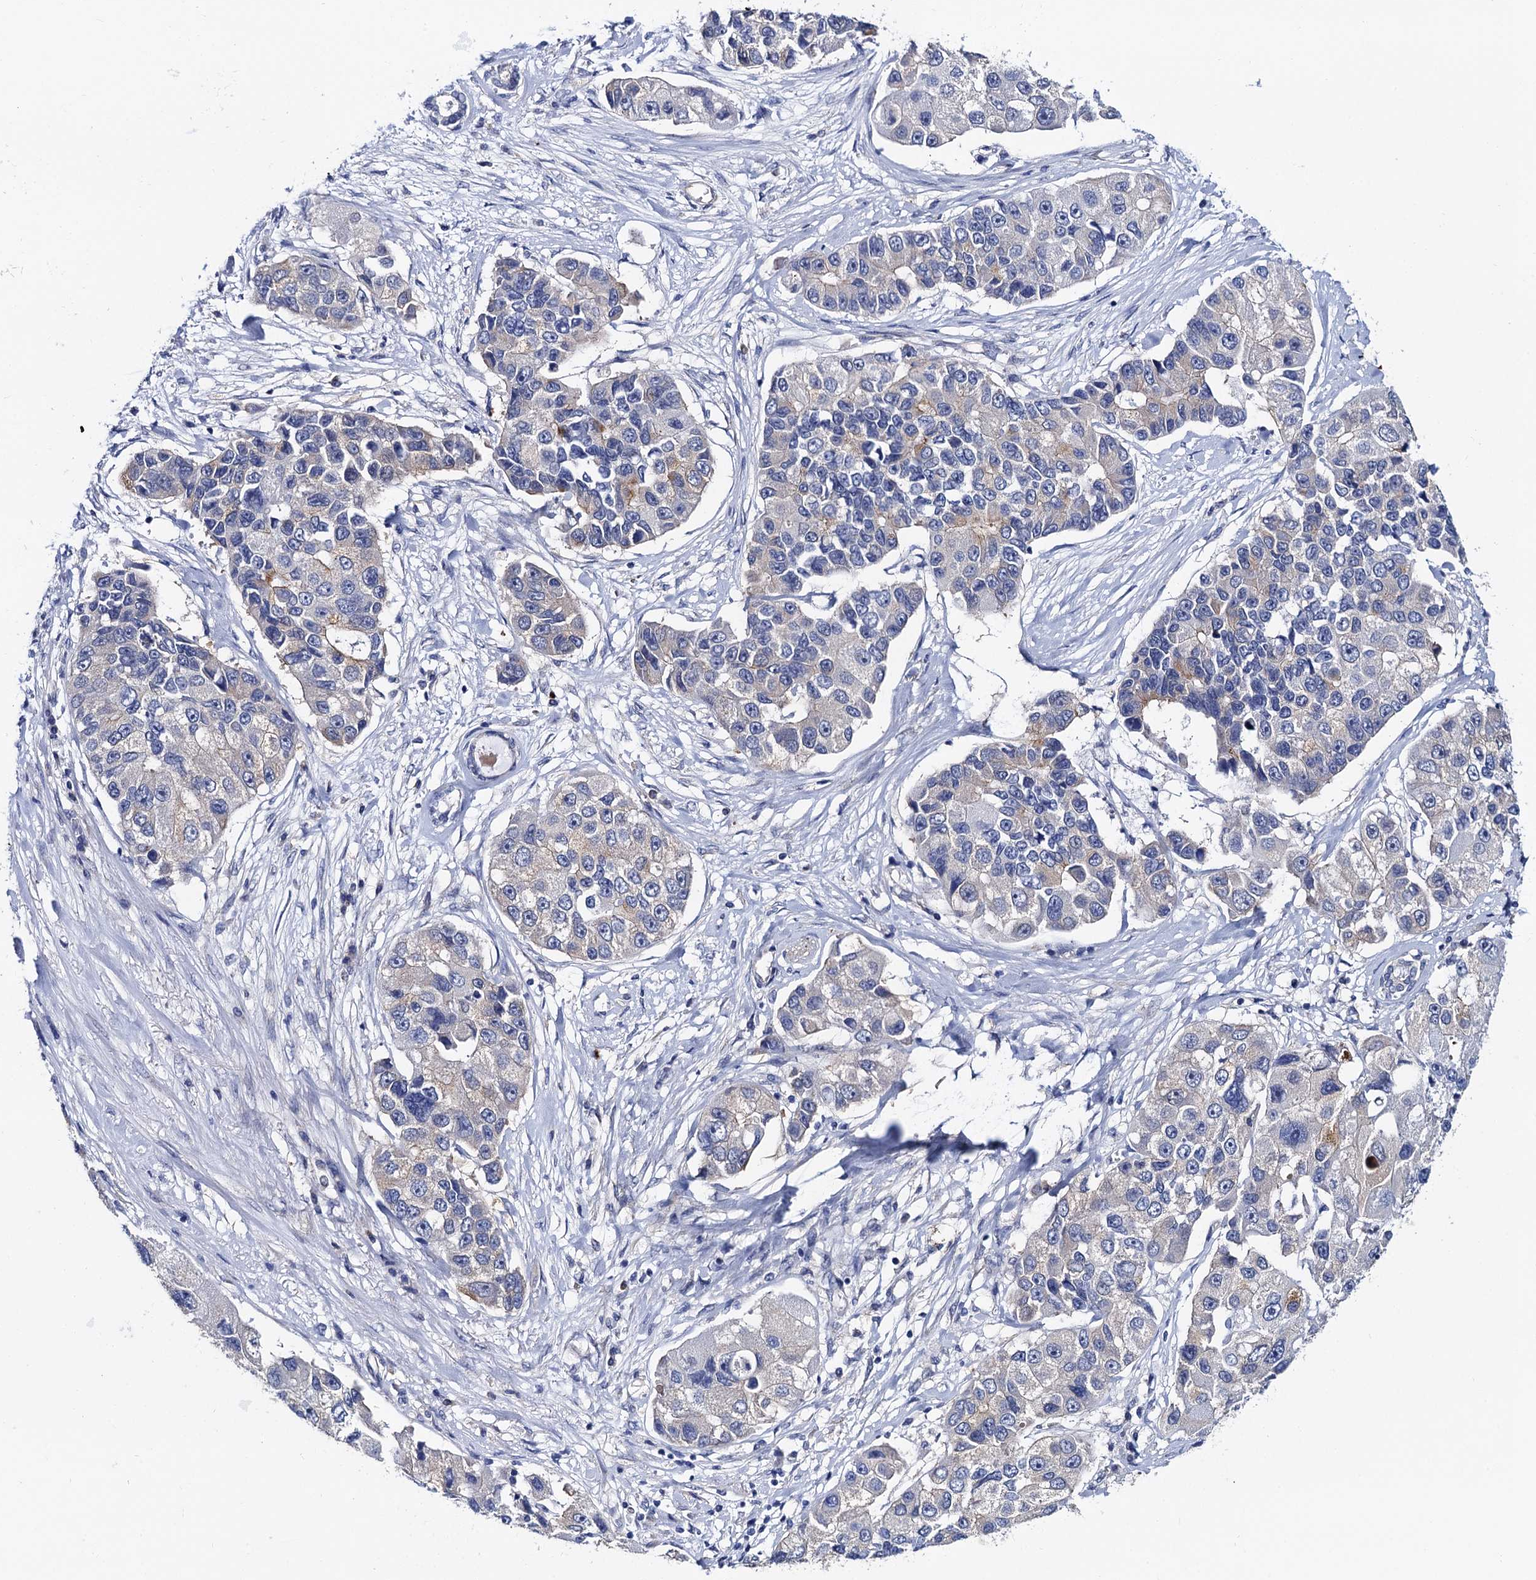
{"staining": {"intensity": "negative", "quantity": "none", "location": "none"}, "tissue": "lung cancer", "cell_type": "Tumor cells", "image_type": "cancer", "snomed": [{"axis": "morphology", "description": "Adenocarcinoma, NOS"}, {"axis": "topography", "description": "Lung"}], "caption": "Tumor cells show no significant expression in lung cancer (adenocarcinoma). (DAB (3,3'-diaminobenzidine) immunohistochemistry (IHC) with hematoxylin counter stain).", "gene": "ZDHHC18", "patient": {"sex": "female", "age": 54}}